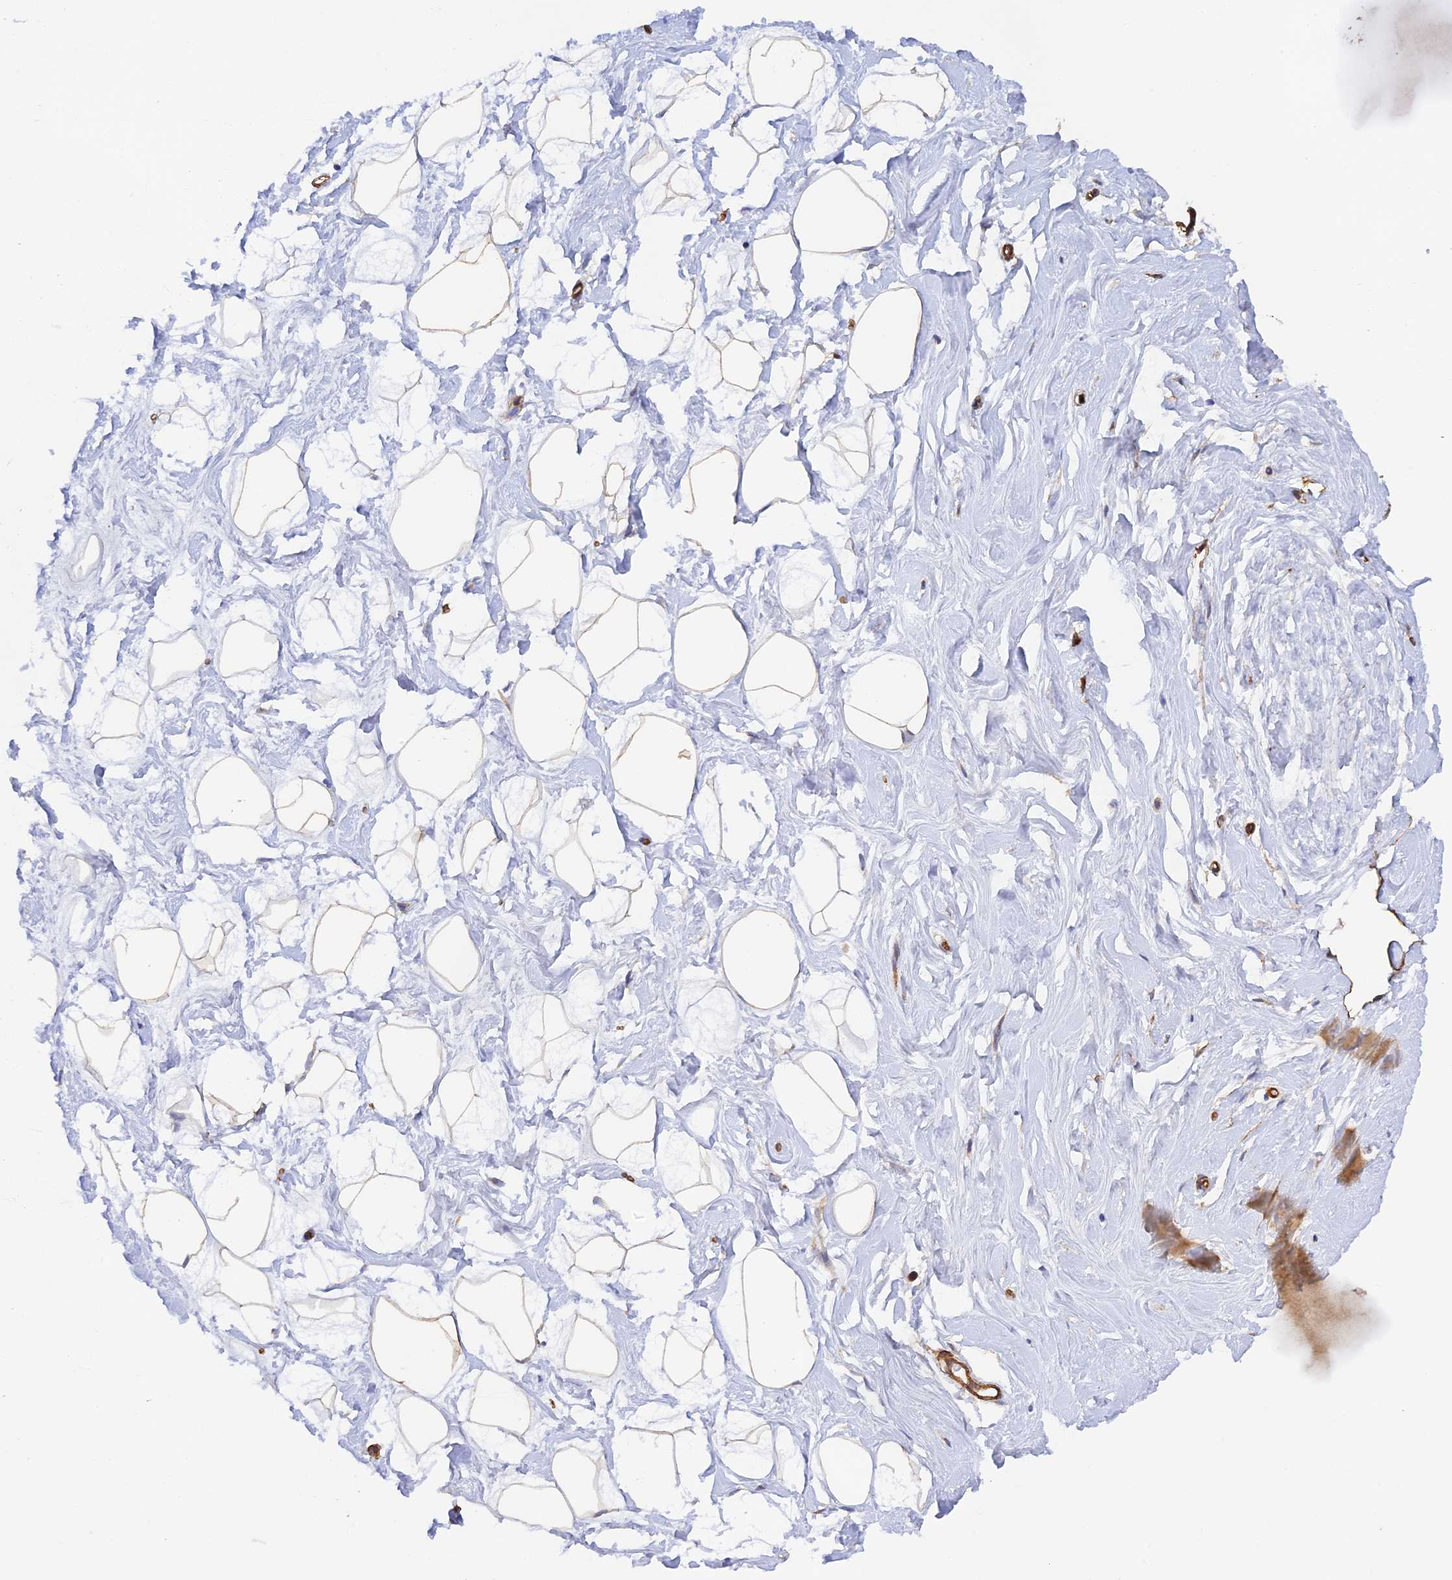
{"staining": {"intensity": "moderate", "quantity": ">75%", "location": "cytoplasmic/membranous"}, "tissue": "breast", "cell_type": "Adipocytes", "image_type": "normal", "snomed": [{"axis": "morphology", "description": "Normal tissue, NOS"}, {"axis": "morphology", "description": "Adenoma, NOS"}, {"axis": "topography", "description": "Breast"}], "caption": "An immunohistochemistry (IHC) image of unremarkable tissue is shown. Protein staining in brown labels moderate cytoplasmic/membranous positivity in breast within adipocytes.", "gene": "MYO9A", "patient": {"sex": "female", "age": 23}}